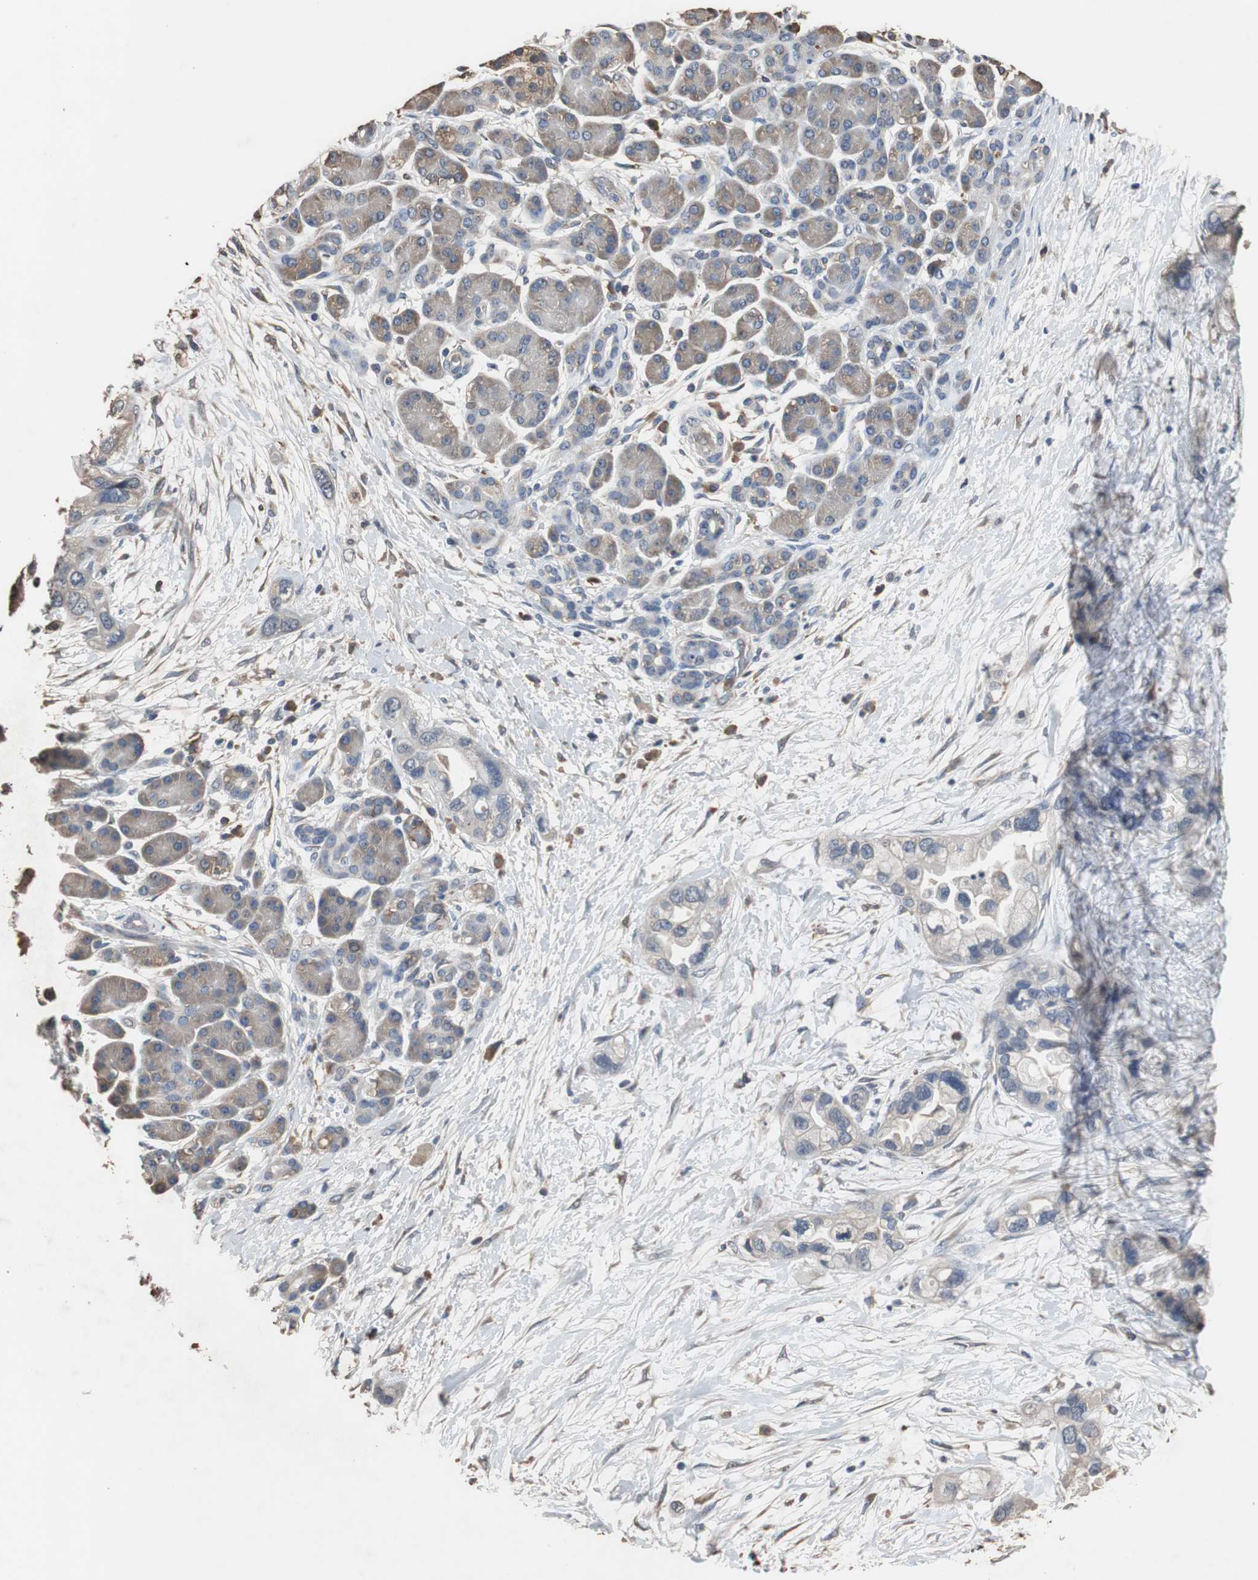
{"staining": {"intensity": "weak", "quantity": "<25%", "location": "cytoplasmic/membranous"}, "tissue": "pancreatic cancer", "cell_type": "Tumor cells", "image_type": "cancer", "snomed": [{"axis": "morphology", "description": "Adenocarcinoma, NOS"}, {"axis": "topography", "description": "Pancreas"}], "caption": "Tumor cells are negative for protein expression in human pancreatic cancer (adenocarcinoma).", "gene": "SCIMP", "patient": {"sex": "female", "age": 77}}